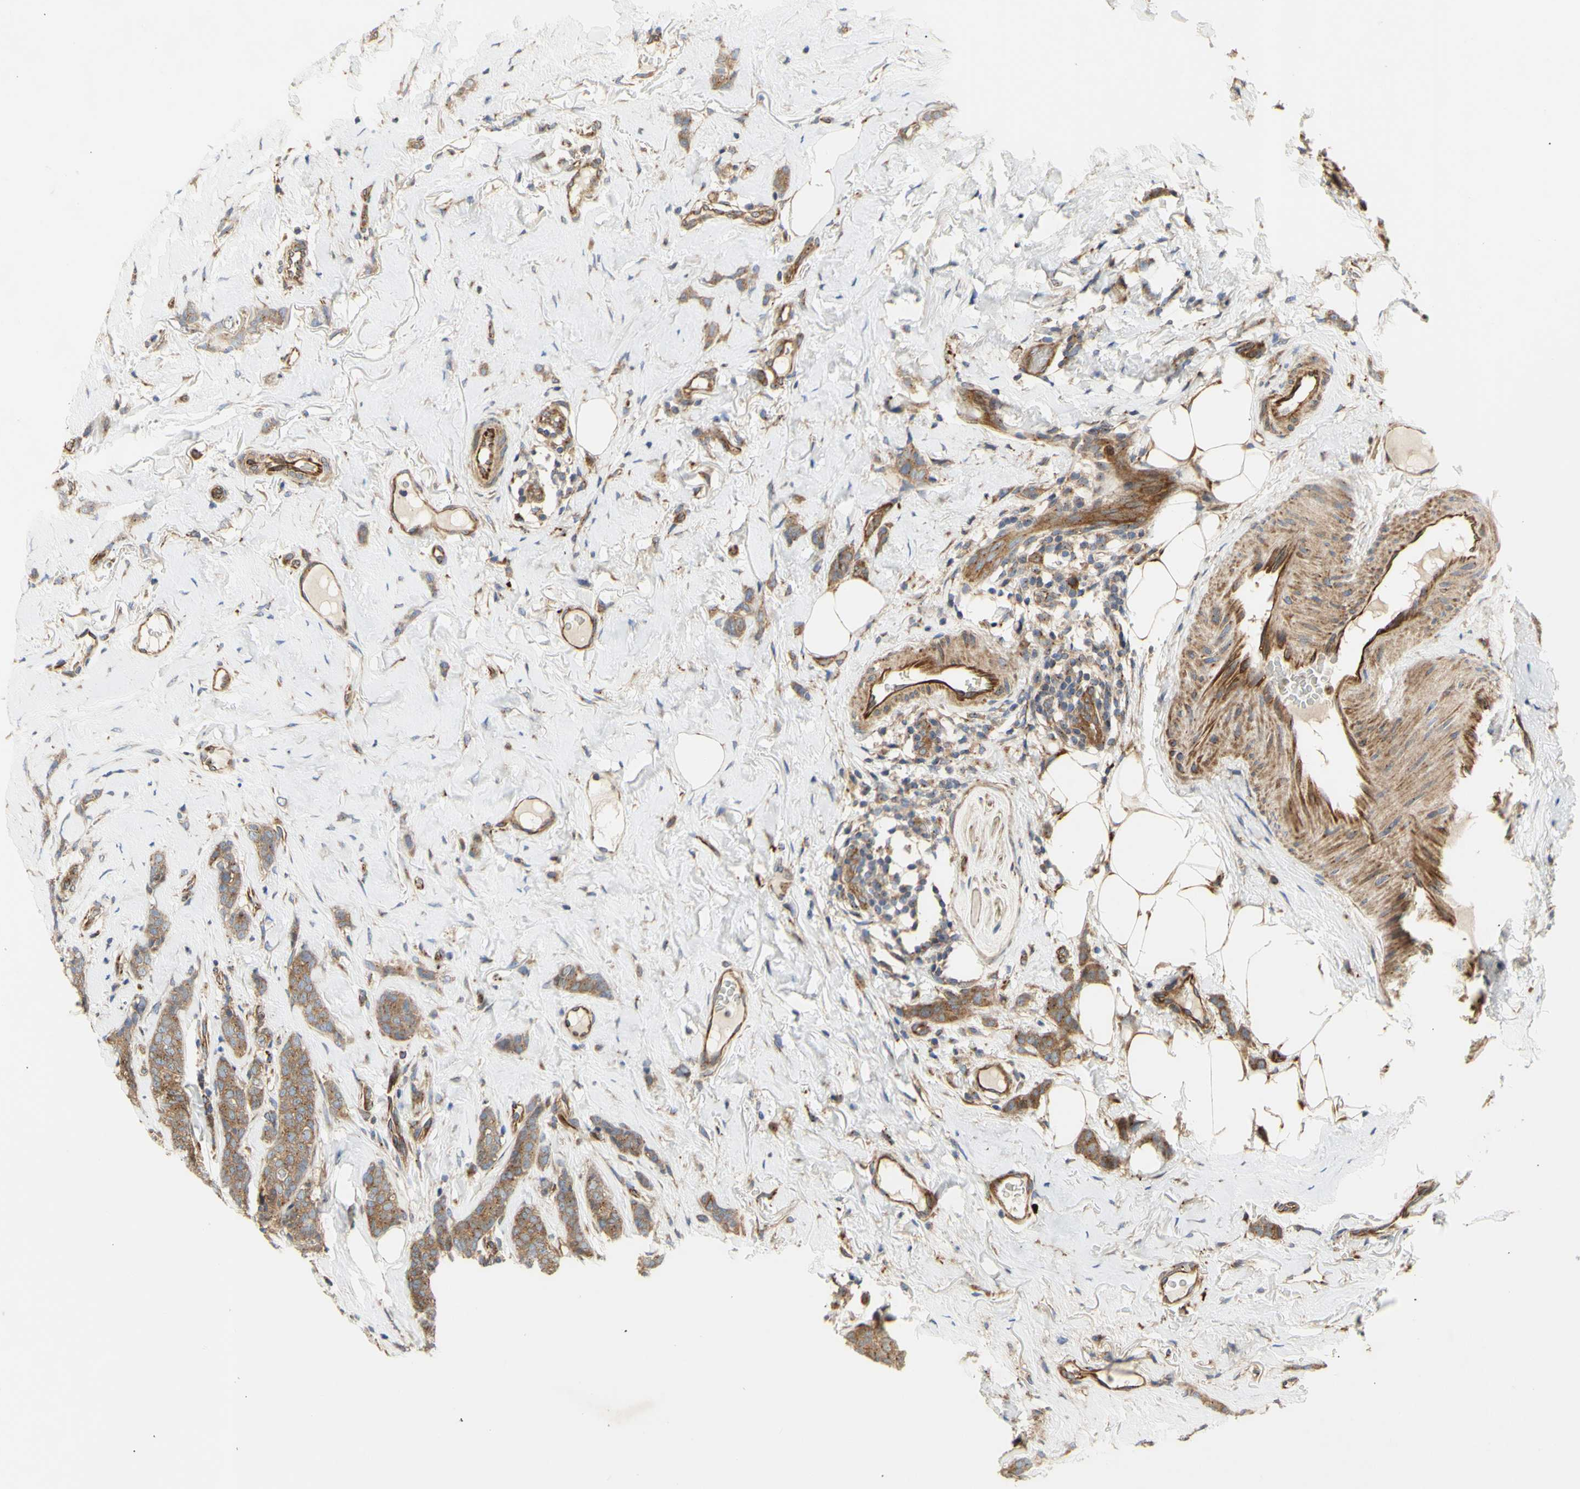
{"staining": {"intensity": "moderate", "quantity": ">75%", "location": "cytoplasmic/membranous"}, "tissue": "breast cancer", "cell_type": "Tumor cells", "image_type": "cancer", "snomed": [{"axis": "morphology", "description": "Lobular carcinoma"}, {"axis": "topography", "description": "Skin"}, {"axis": "topography", "description": "Breast"}], "caption": "A brown stain labels moderate cytoplasmic/membranous expression of a protein in human lobular carcinoma (breast) tumor cells. The staining was performed using DAB (3,3'-diaminobenzidine) to visualize the protein expression in brown, while the nuclei were stained in blue with hematoxylin (Magnification: 20x).", "gene": "TUBG2", "patient": {"sex": "female", "age": 46}}